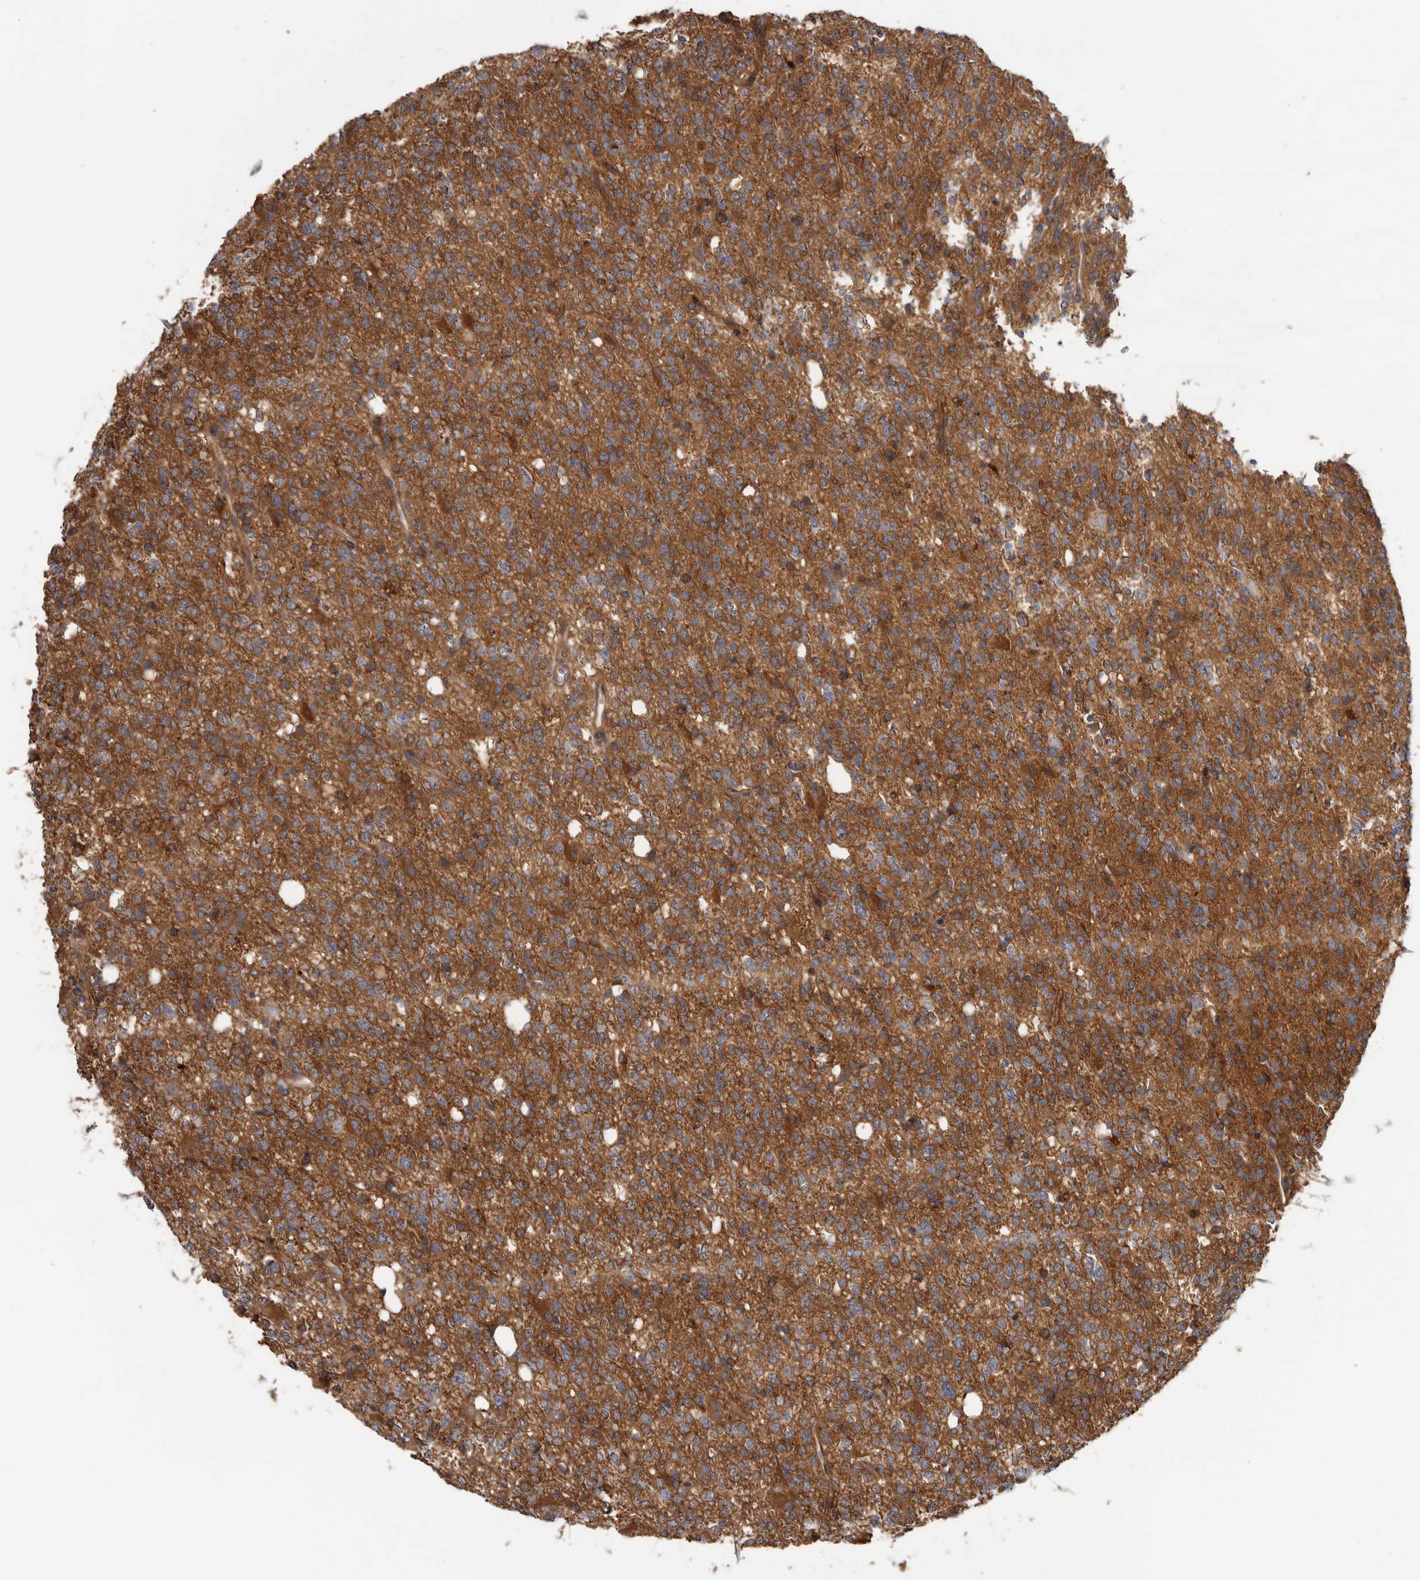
{"staining": {"intensity": "moderate", "quantity": ">75%", "location": "cytoplasmic/membranous"}, "tissue": "glioma", "cell_type": "Tumor cells", "image_type": "cancer", "snomed": [{"axis": "morphology", "description": "Glioma, malignant, High grade"}, {"axis": "topography", "description": "Brain"}], "caption": "This photomicrograph demonstrates malignant glioma (high-grade) stained with IHC to label a protein in brown. The cytoplasmic/membranous of tumor cells show moderate positivity for the protein. Nuclei are counter-stained blue.", "gene": "HINT3", "patient": {"sex": "female", "age": 62}}